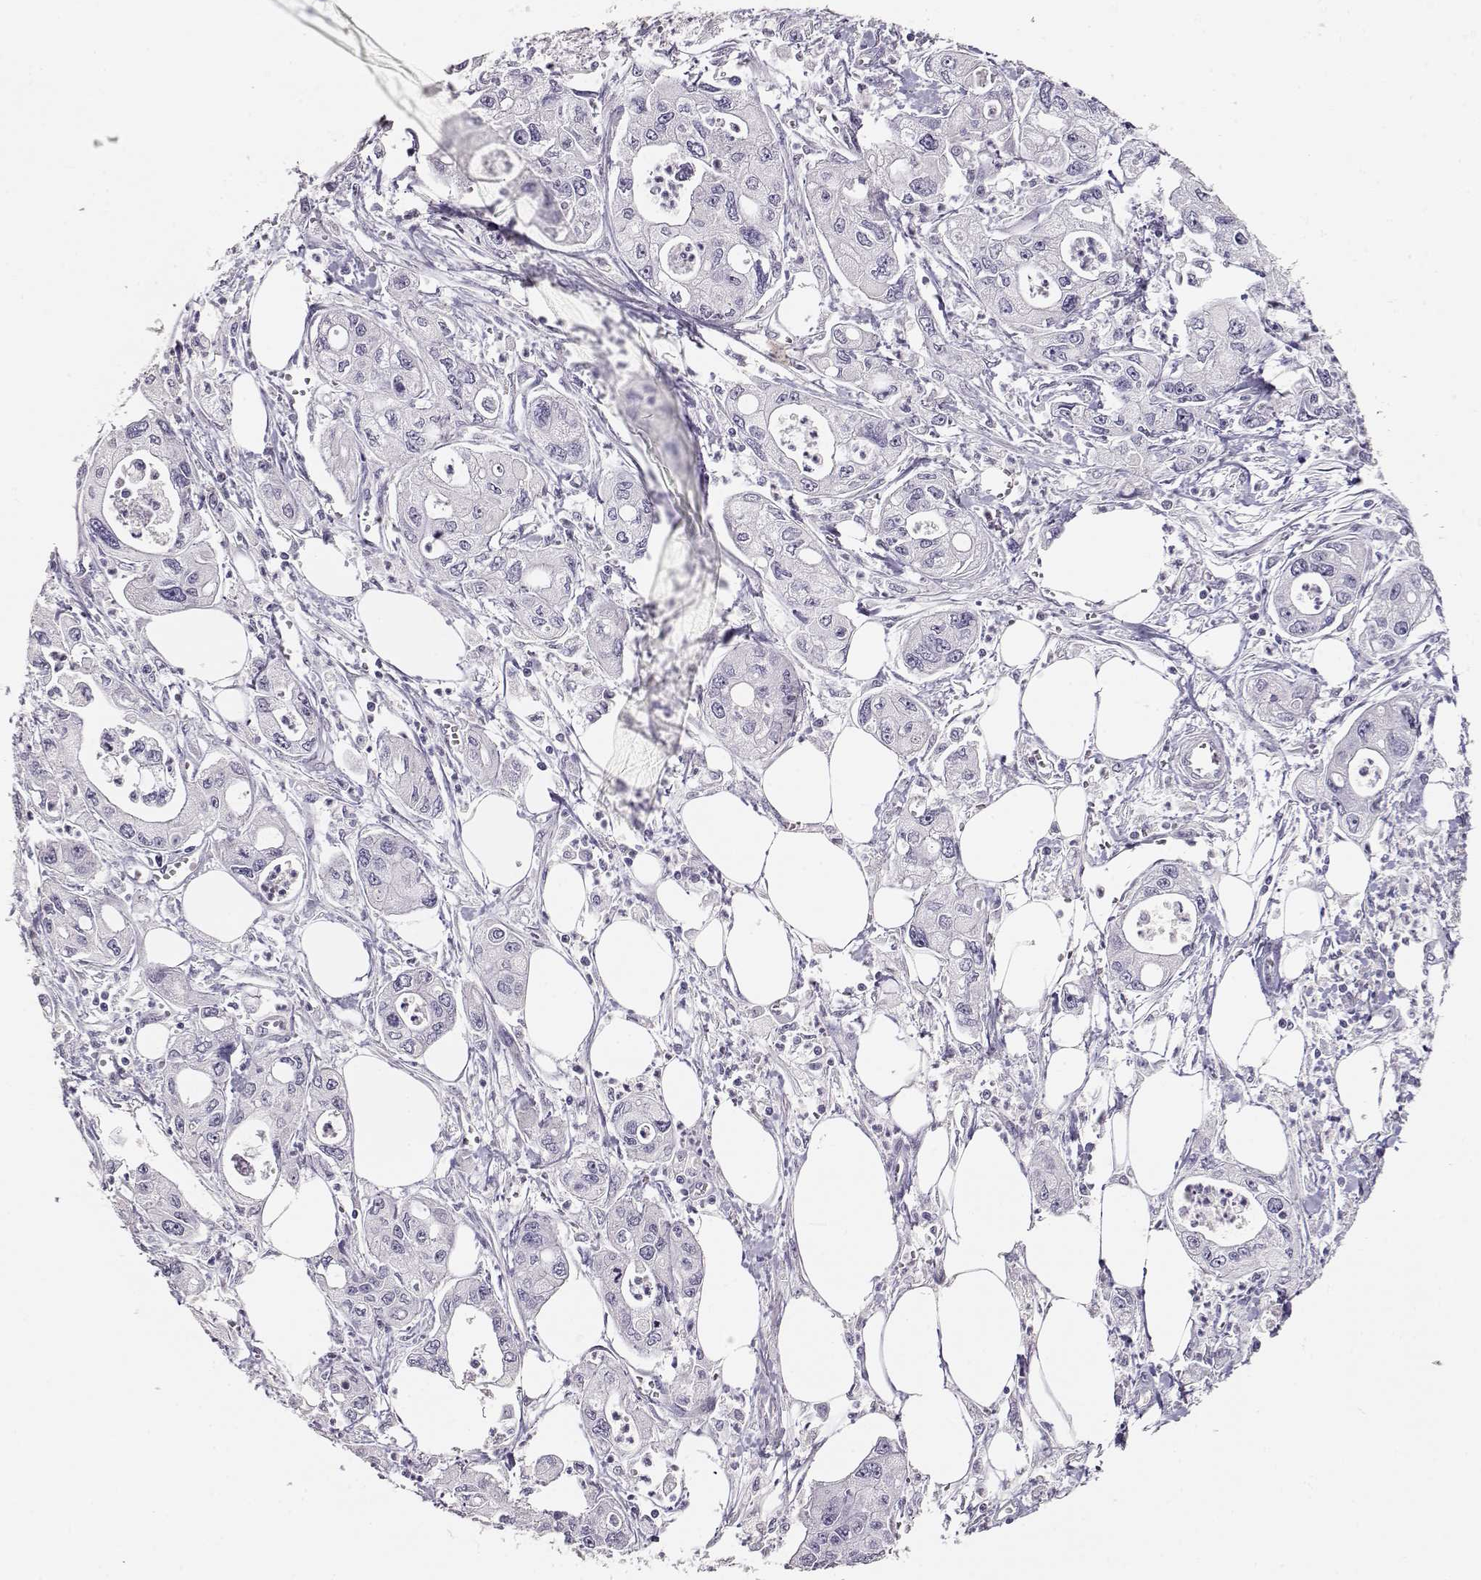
{"staining": {"intensity": "negative", "quantity": "none", "location": "none"}, "tissue": "pancreatic cancer", "cell_type": "Tumor cells", "image_type": "cancer", "snomed": [{"axis": "morphology", "description": "Adenocarcinoma, NOS"}, {"axis": "topography", "description": "Pancreas"}], "caption": "This is a micrograph of IHC staining of pancreatic cancer, which shows no staining in tumor cells. (DAB immunohistochemistry (IHC), high magnification).", "gene": "MAGEC1", "patient": {"sex": "male", "age": 70}}